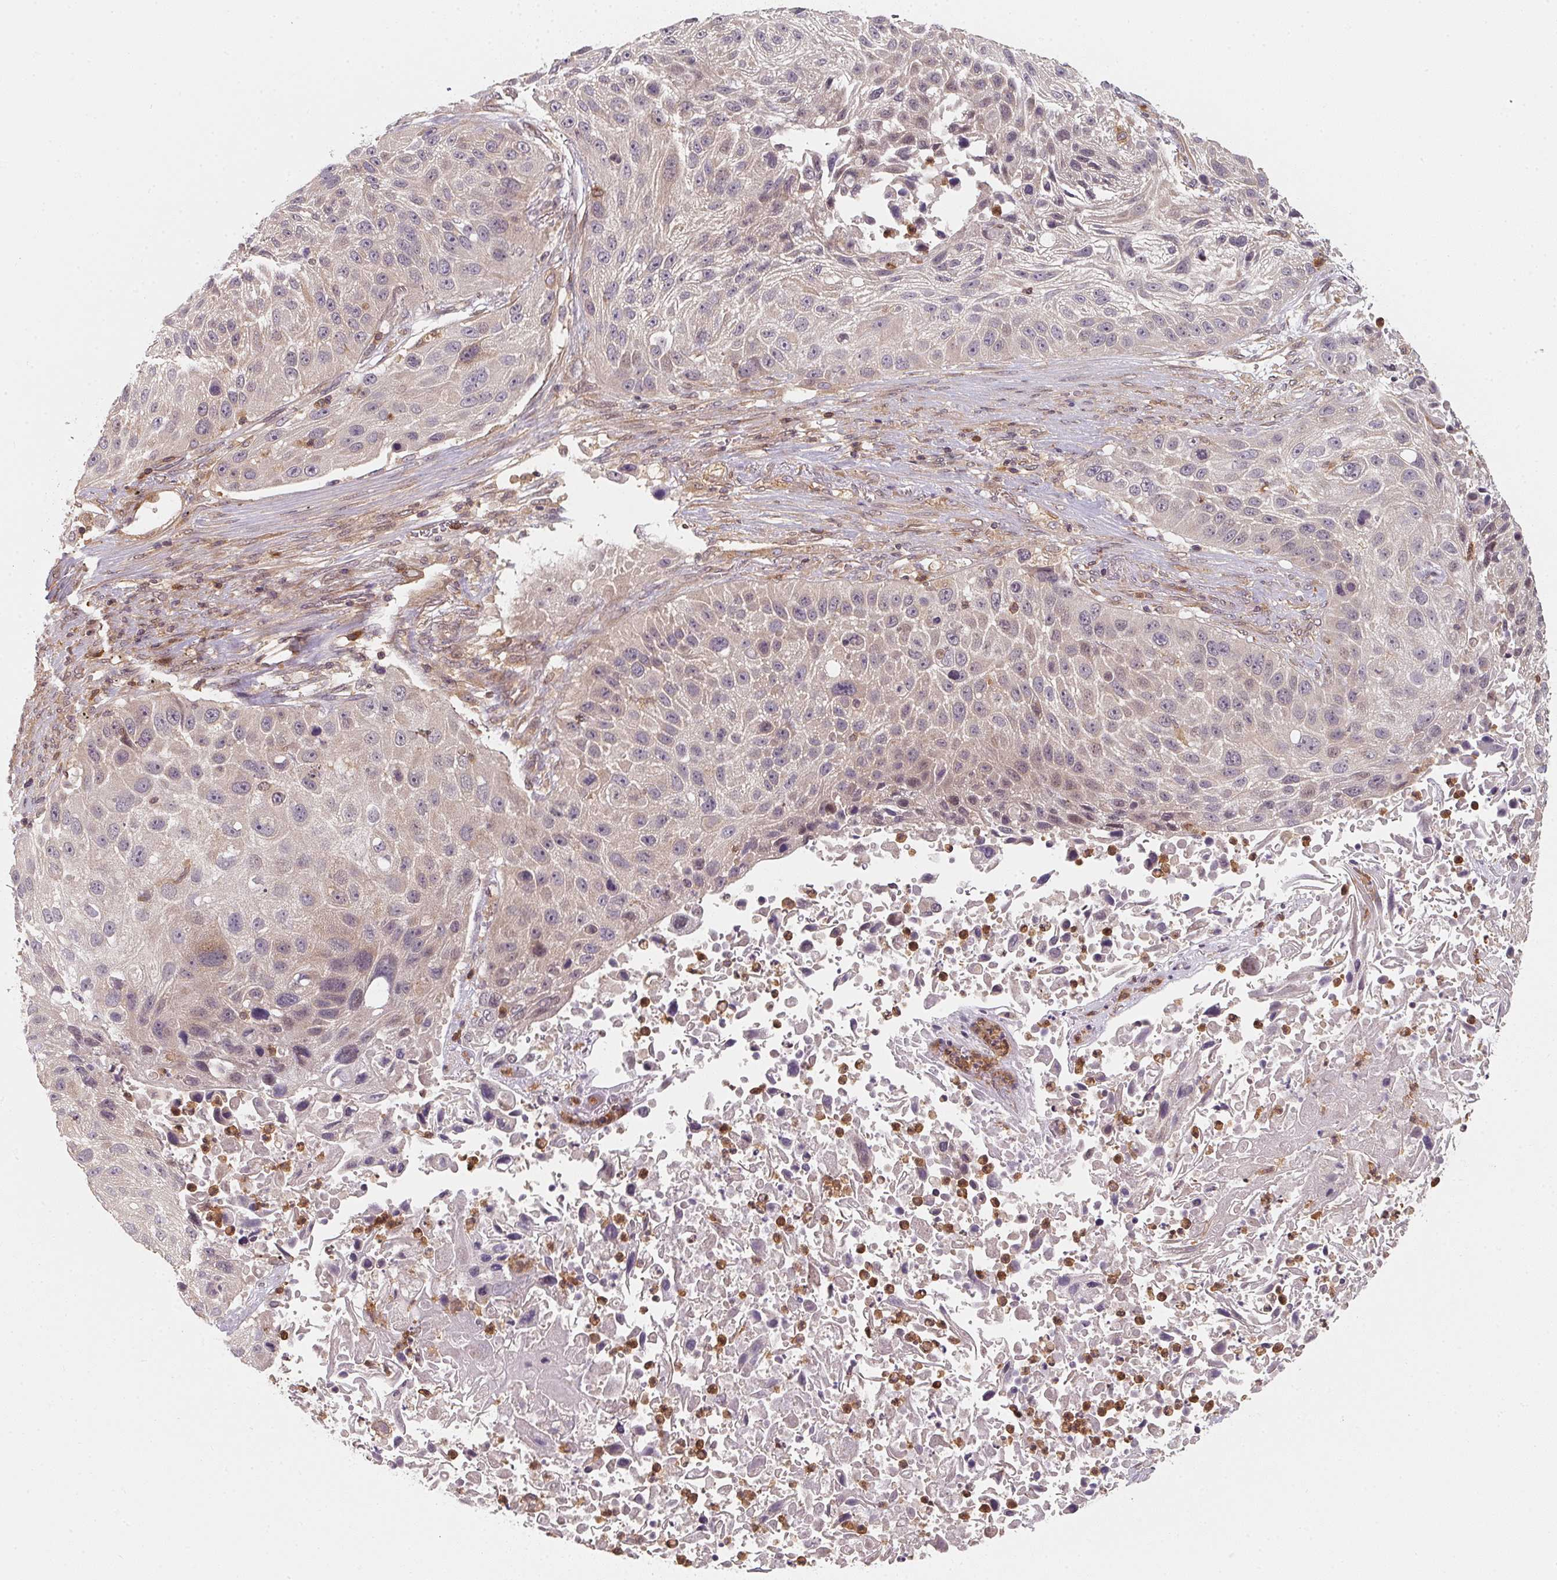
{"staining": {"intensity": "negative", "quantity": "none", "location": "none"}, "tissue": "lung cancer", "cell_type": "Tumor cells", "image_type": "cancer", "snomed": [{"axis": "morphology", "description": "Normal morphology"}, {"axis": "morphology", "description": "Squamous cell carcinoma, NOS"}, {"axis": "topography", "description": "Lymph node"}, {"axis": "topography", "description": "Lung"}], "caption": "Tumor cells are negative for brown protein staining in squamous cell carcinoma (lung).", "gene": "ANKRD13A", "patient": {"sex": "male", "age": 67}}